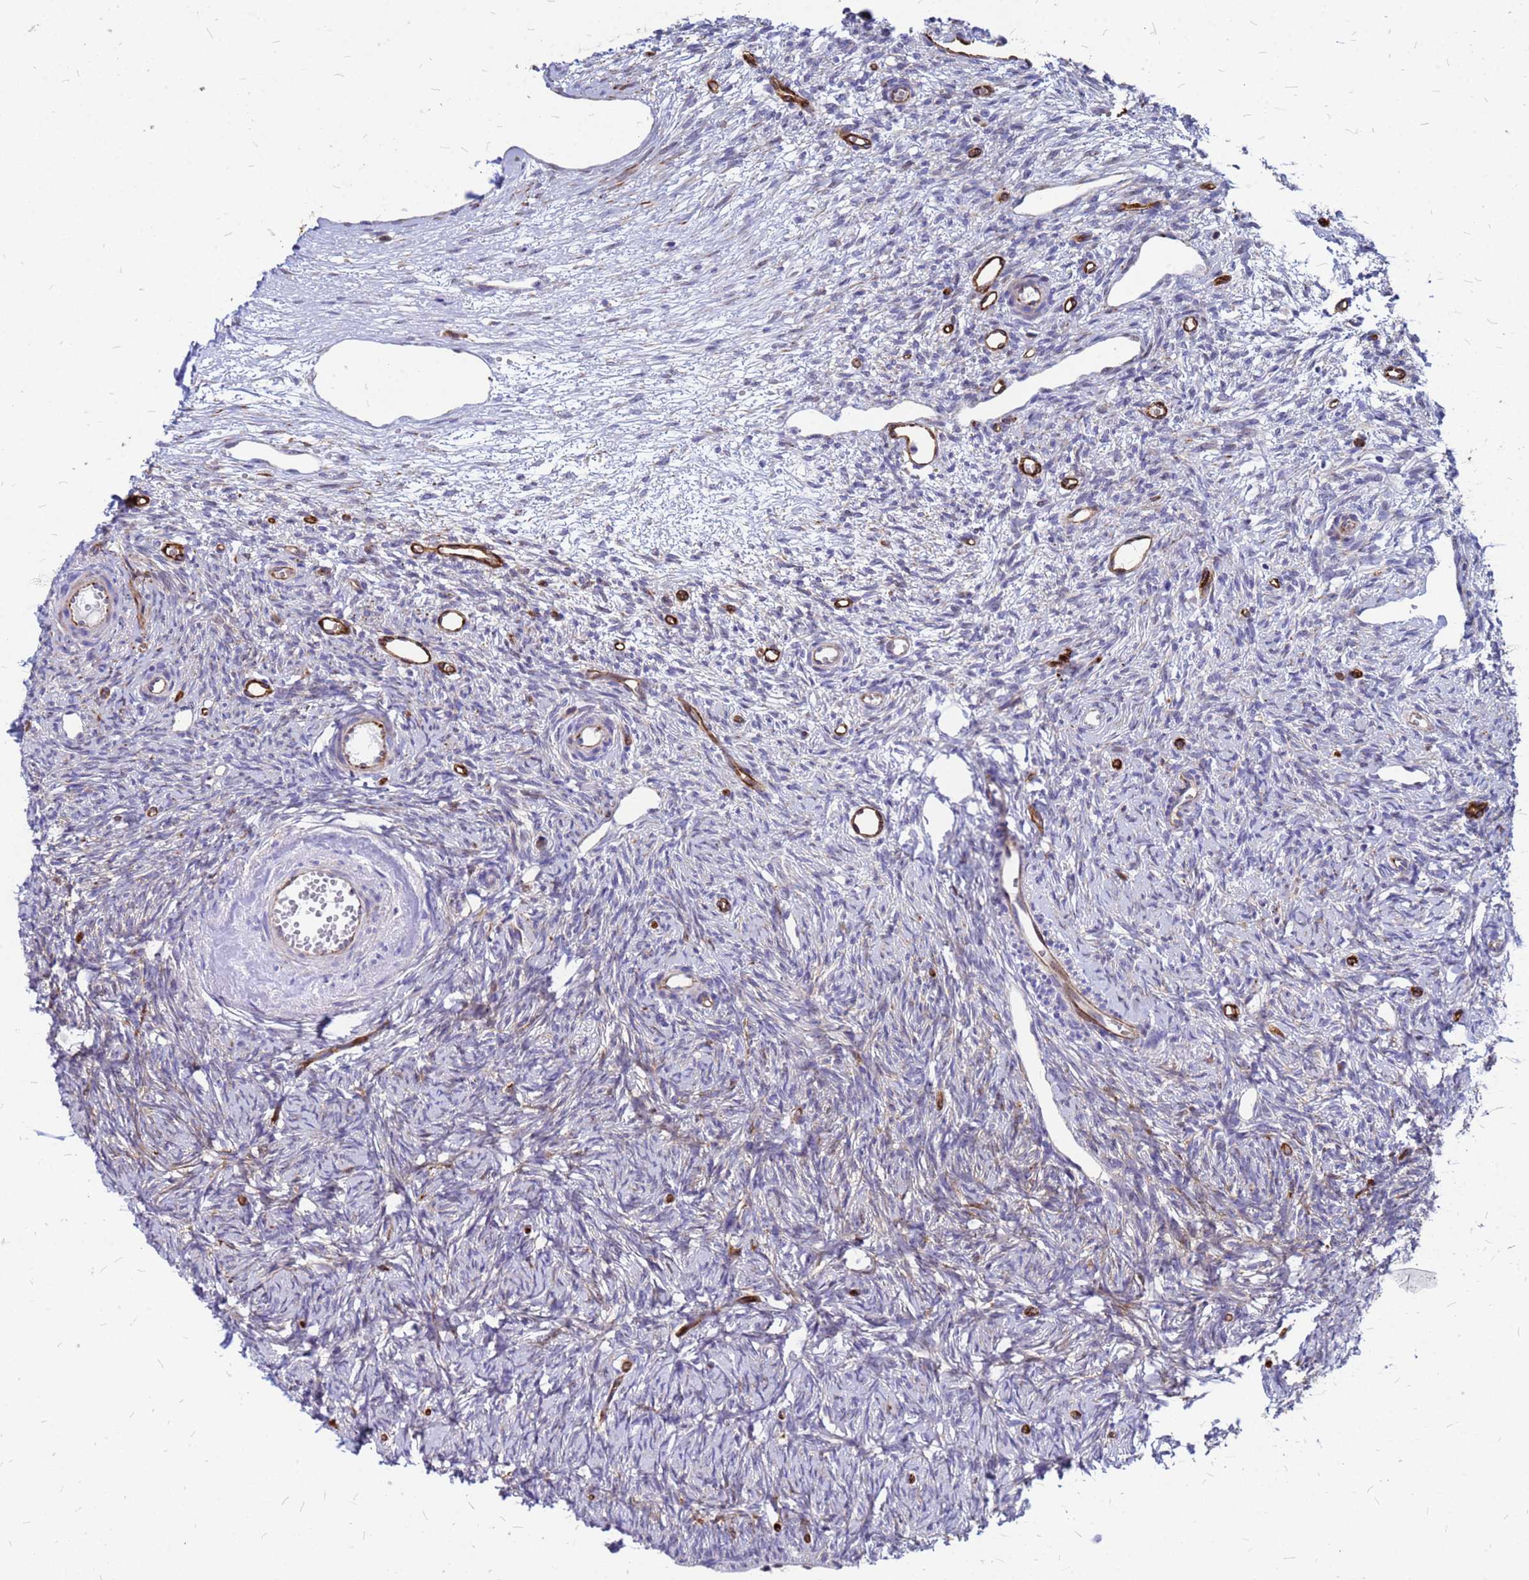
{"staining": {"intensity": "weak", "quantity": "<25%", "location": "cytoplasmic/membranous"}, "tissue": "ovary", "cell_type": "Ovarian stroma cells", "image_type": "normal", "snomed": [{"axis": "morphology", "description": "Normal tissue, NOS"}, {"axis": "topography", "description": "Ovary"}], "caption": "Ovarian stroma cells are negative for brown protein staining in unremarkable ovary. The staining is performed using DAB (3,3'-diaminobenzidine) brown chromogen with nuclei counter-stained in using hematoxylin.", "gene": "NOSTRIN", "patient": {"sex": "female", "age": 51}}